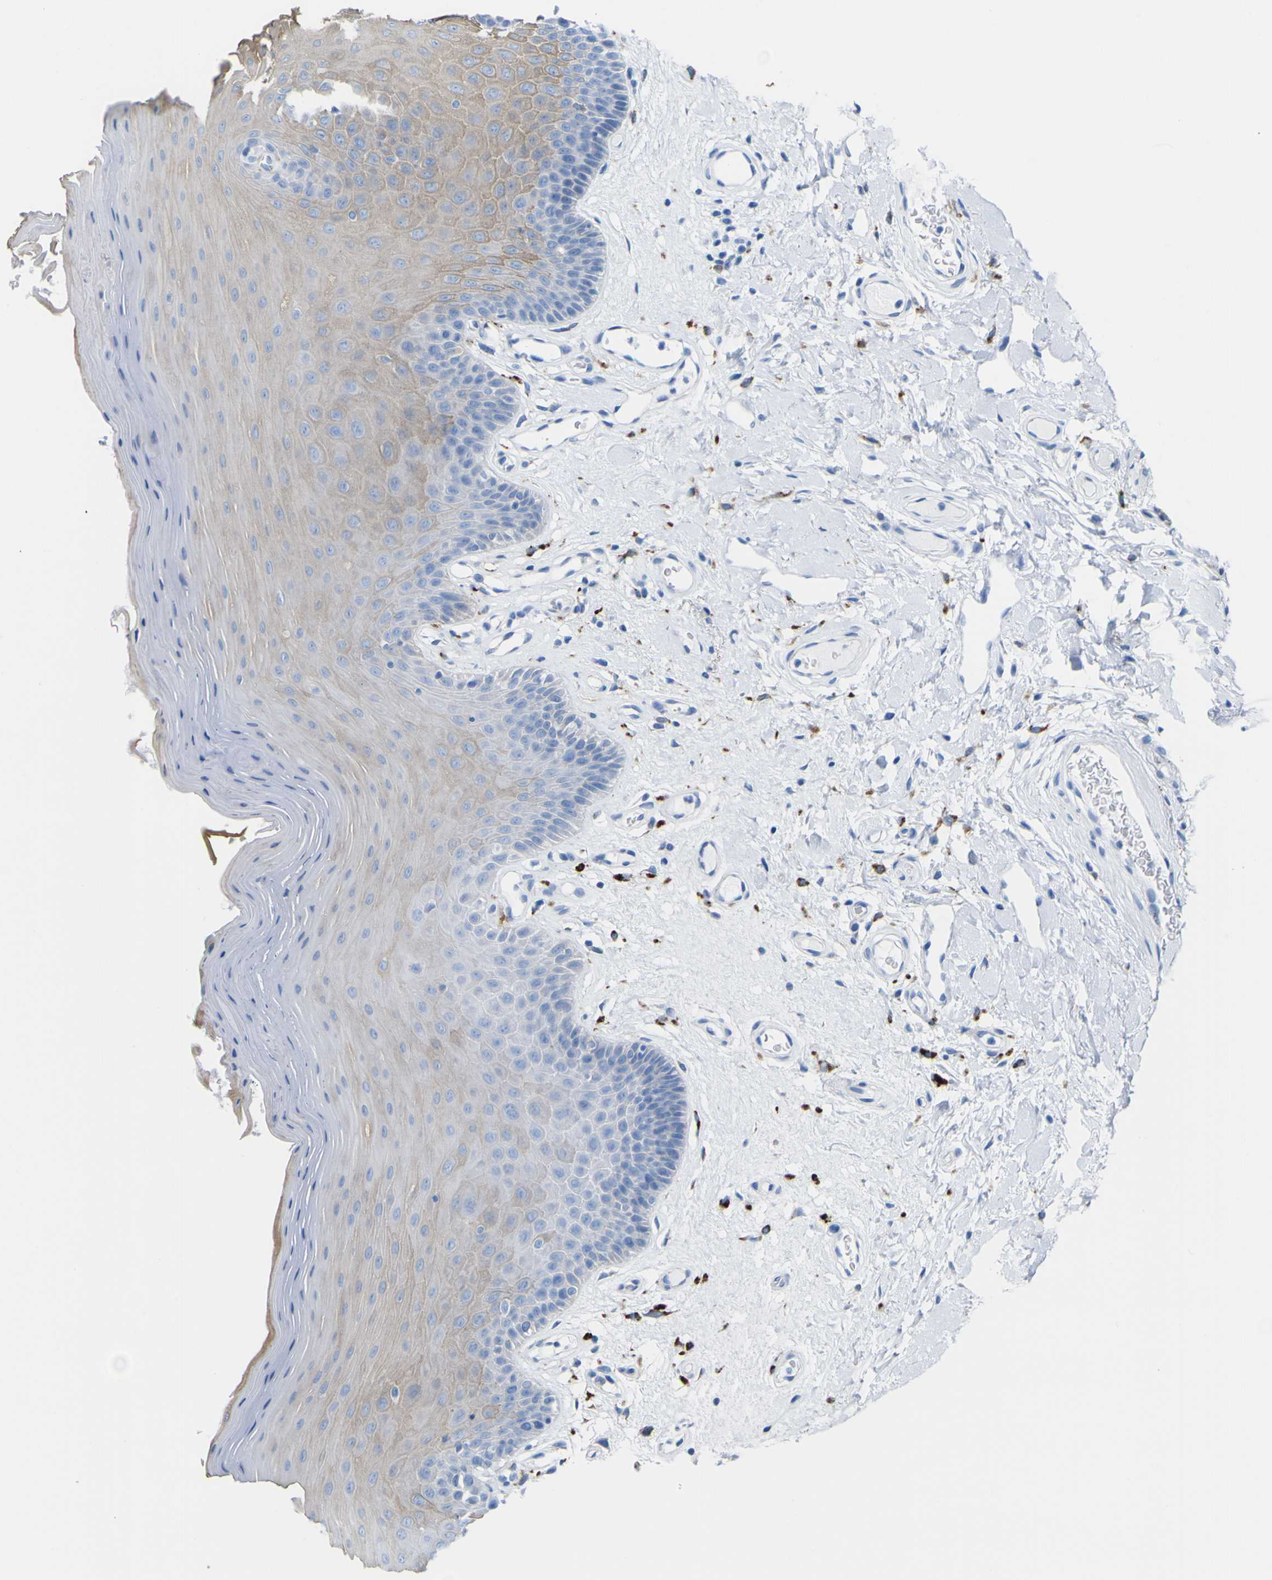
{"staining": {"intensity": "weak", "quantity": "25%-75%", "location": "cytoplasmic/membranous"}, "tissue": "oral mucosa", "cell_type": "Squamous epithelial cells", "image_type": "normal", "snomed": [{"axis": "morphology", "description": "Normal tissue, NOS"}, {"axis": "morphology", "description": "Squamous cell carcinoma, NOS"}, {"axis": "topography", "description": "Skeletal muscle"}, {"axis": "topography", "description": "Adipose tissue"}, {"axis": "topography", "description": "Vascular tissue"}, {"axis": "topography", "description": "Oral tissue"}, {"axis": "topography", "description": "Peripheral nerve tissue"}, {"axis": "topography", "description": "Head-Neck"}], "caption": "Immunohistochemistry micrograph of normal human oral mucosa stained for a protein (brown), which demonstrates low levels of weak cytoplasmic/membranous positivity in approximately 25%-75% of squamous epithelial cells.", "gene": "PLD3", "patient": {"sex": "male", "age": 71}}